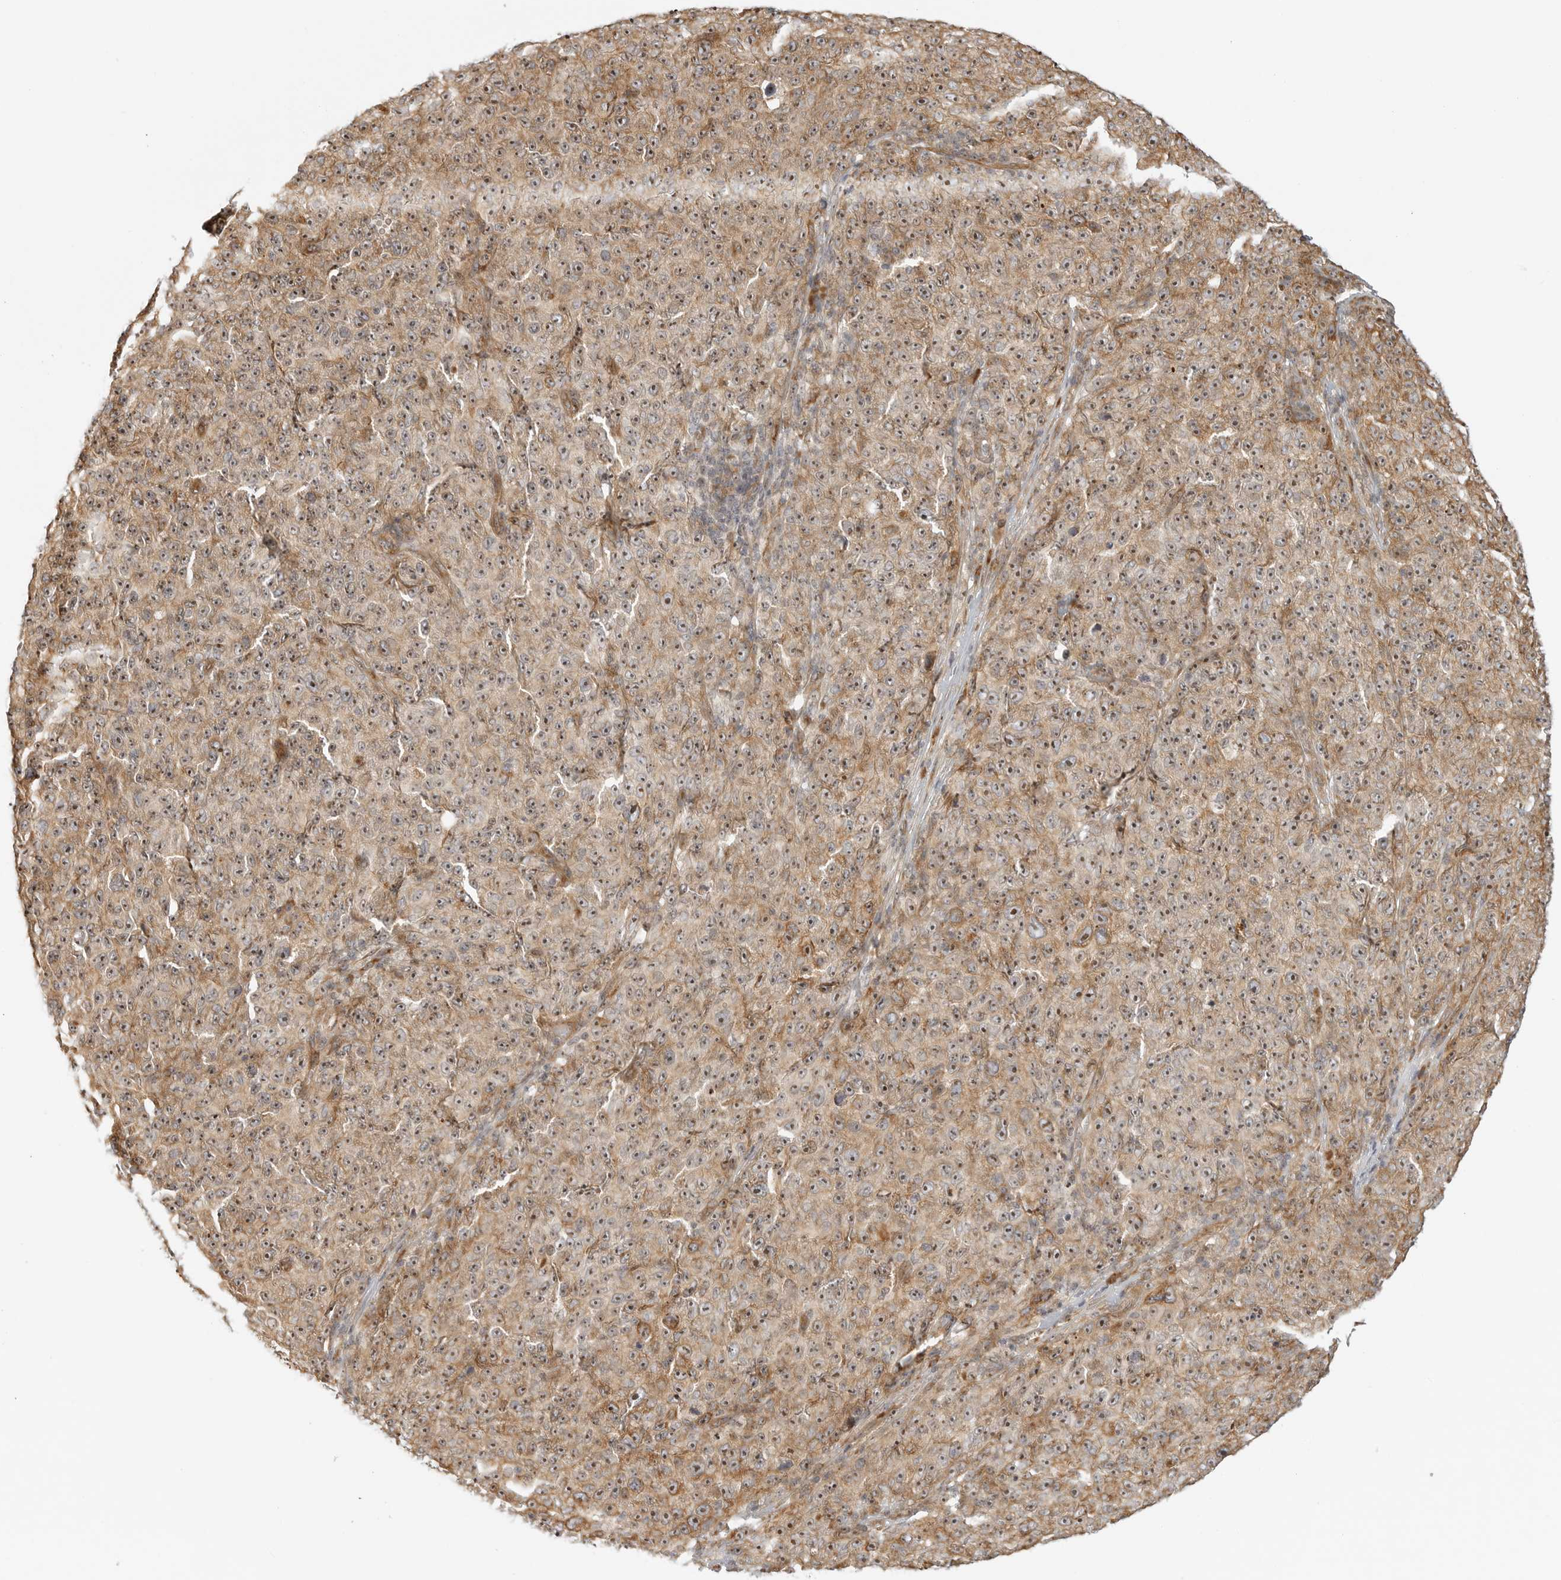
{"staining": {"intensity": "moderate", "quantity": ">75%", "location": "nuclear"}, "tissue": "melanoma", "cell_type": "Tumor cells", "image_type": "cancer", "snomed": [{"axis": "morphology", "description": "Malignant melanoma, NOS"}, {"axis": "topography", "description": "Skin"}], "caption": "A brown stain highlights moderate nuclear positivity of a protein in malignant melanoma tumor cells. The protein of interest is shown in brown color, while the nuclei are stained blue.", "gene": "DSCC1", "patient": {"sex": "female", "age": 82}}